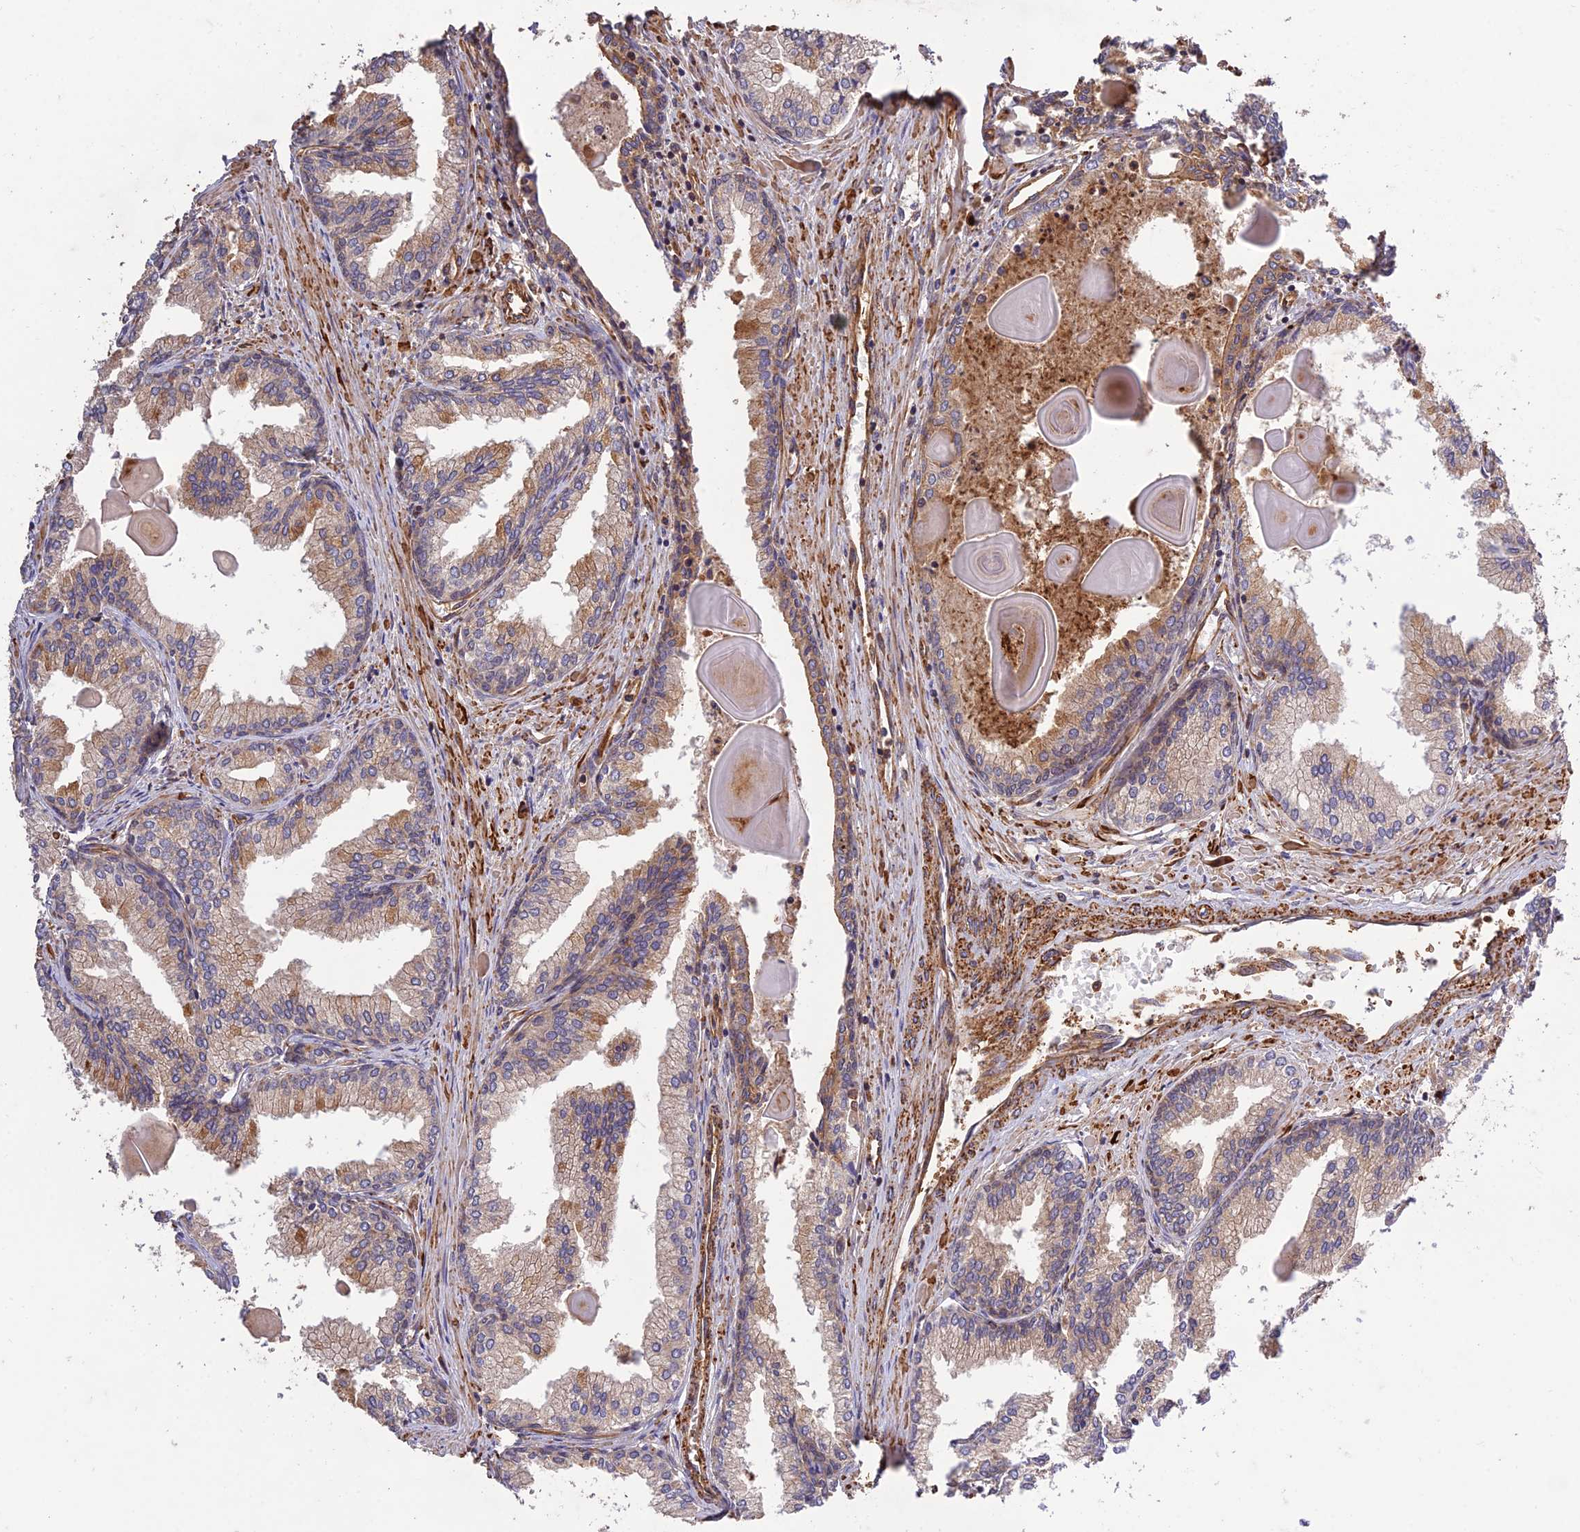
{"staining": {"intensity": "moderate", "quantity": ">75%", "location": "cytoplasmic/membranous"}, "tissue": "prostate cancer", "cell_type": "Tumor cells", "image_type": "cancer", "snomed": [{"axis": "morphology", "description": "Adenocarcinoma, High grade"}, {"axis": "topography", "description": "Prostate"}], "caption": "A photomicrograph of high-grade adenocarcinoma (prostate) stained for a protein reveals moderate cytoplasmic/membranous brown staining in tumor cells.", "gene": "TMEM131L", "patient": {"sex": "male", "age": 68}}